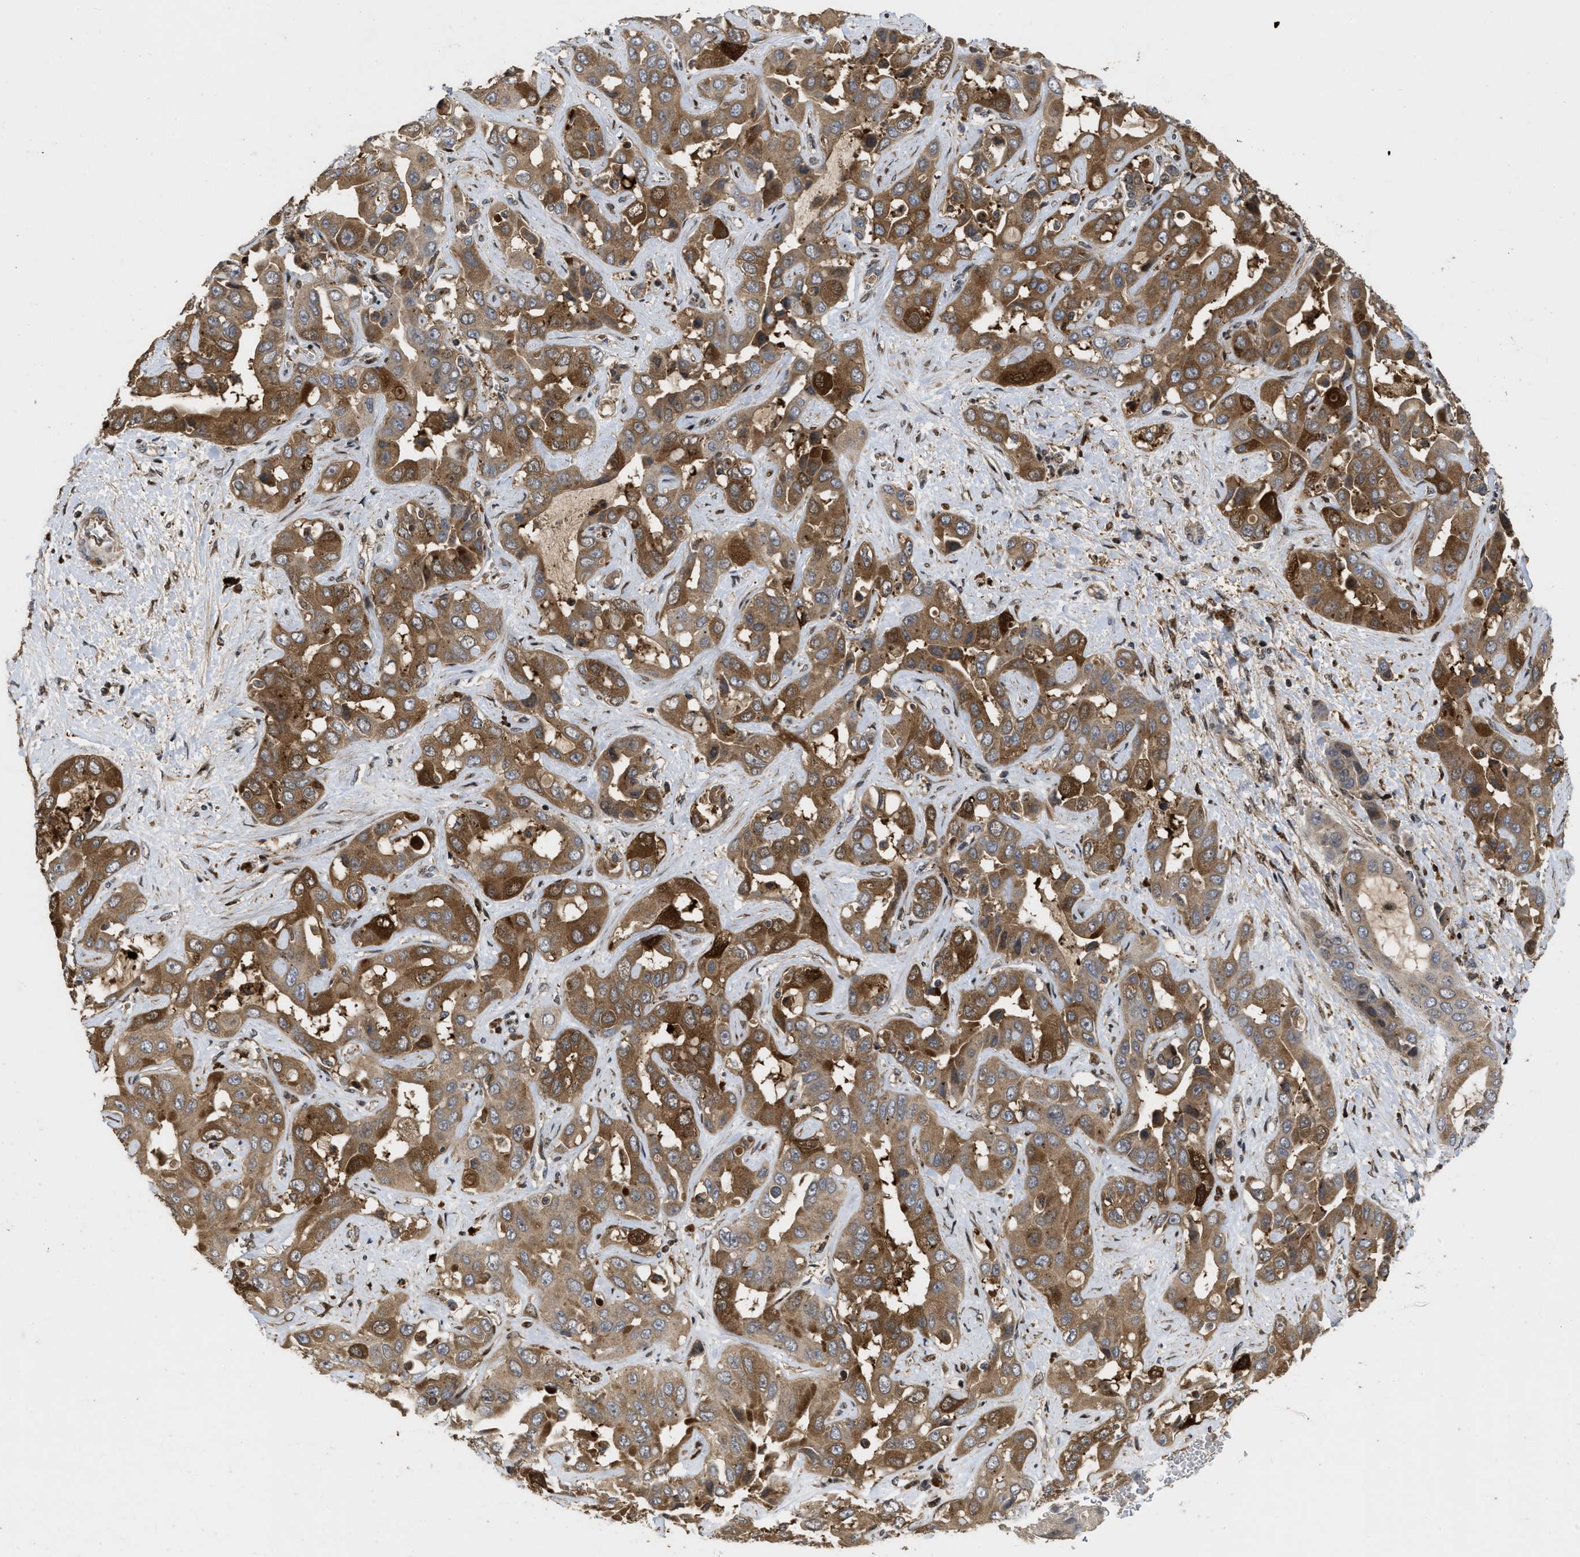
{"staining": {"intensity": "strong", "quantity": "25%-75%", "location": "cytoplasmic/membranous"}, "tissue": "liver cancer", "cell_type": "Tumor cells", "image_type": "cancer", "snomed": [{"axis": "morphology", "description": "Cholangiocarcinoma"}, {"axis": "topography", "description": "Liver"}], "caption": "Strong cytoplasmic/membranous positivity is identified in approximately 25%-75% of tumor cells in liver cholangiocarcinoma.", "gene": "CBR3", "patient": {"sex": "female", "age": 52}}